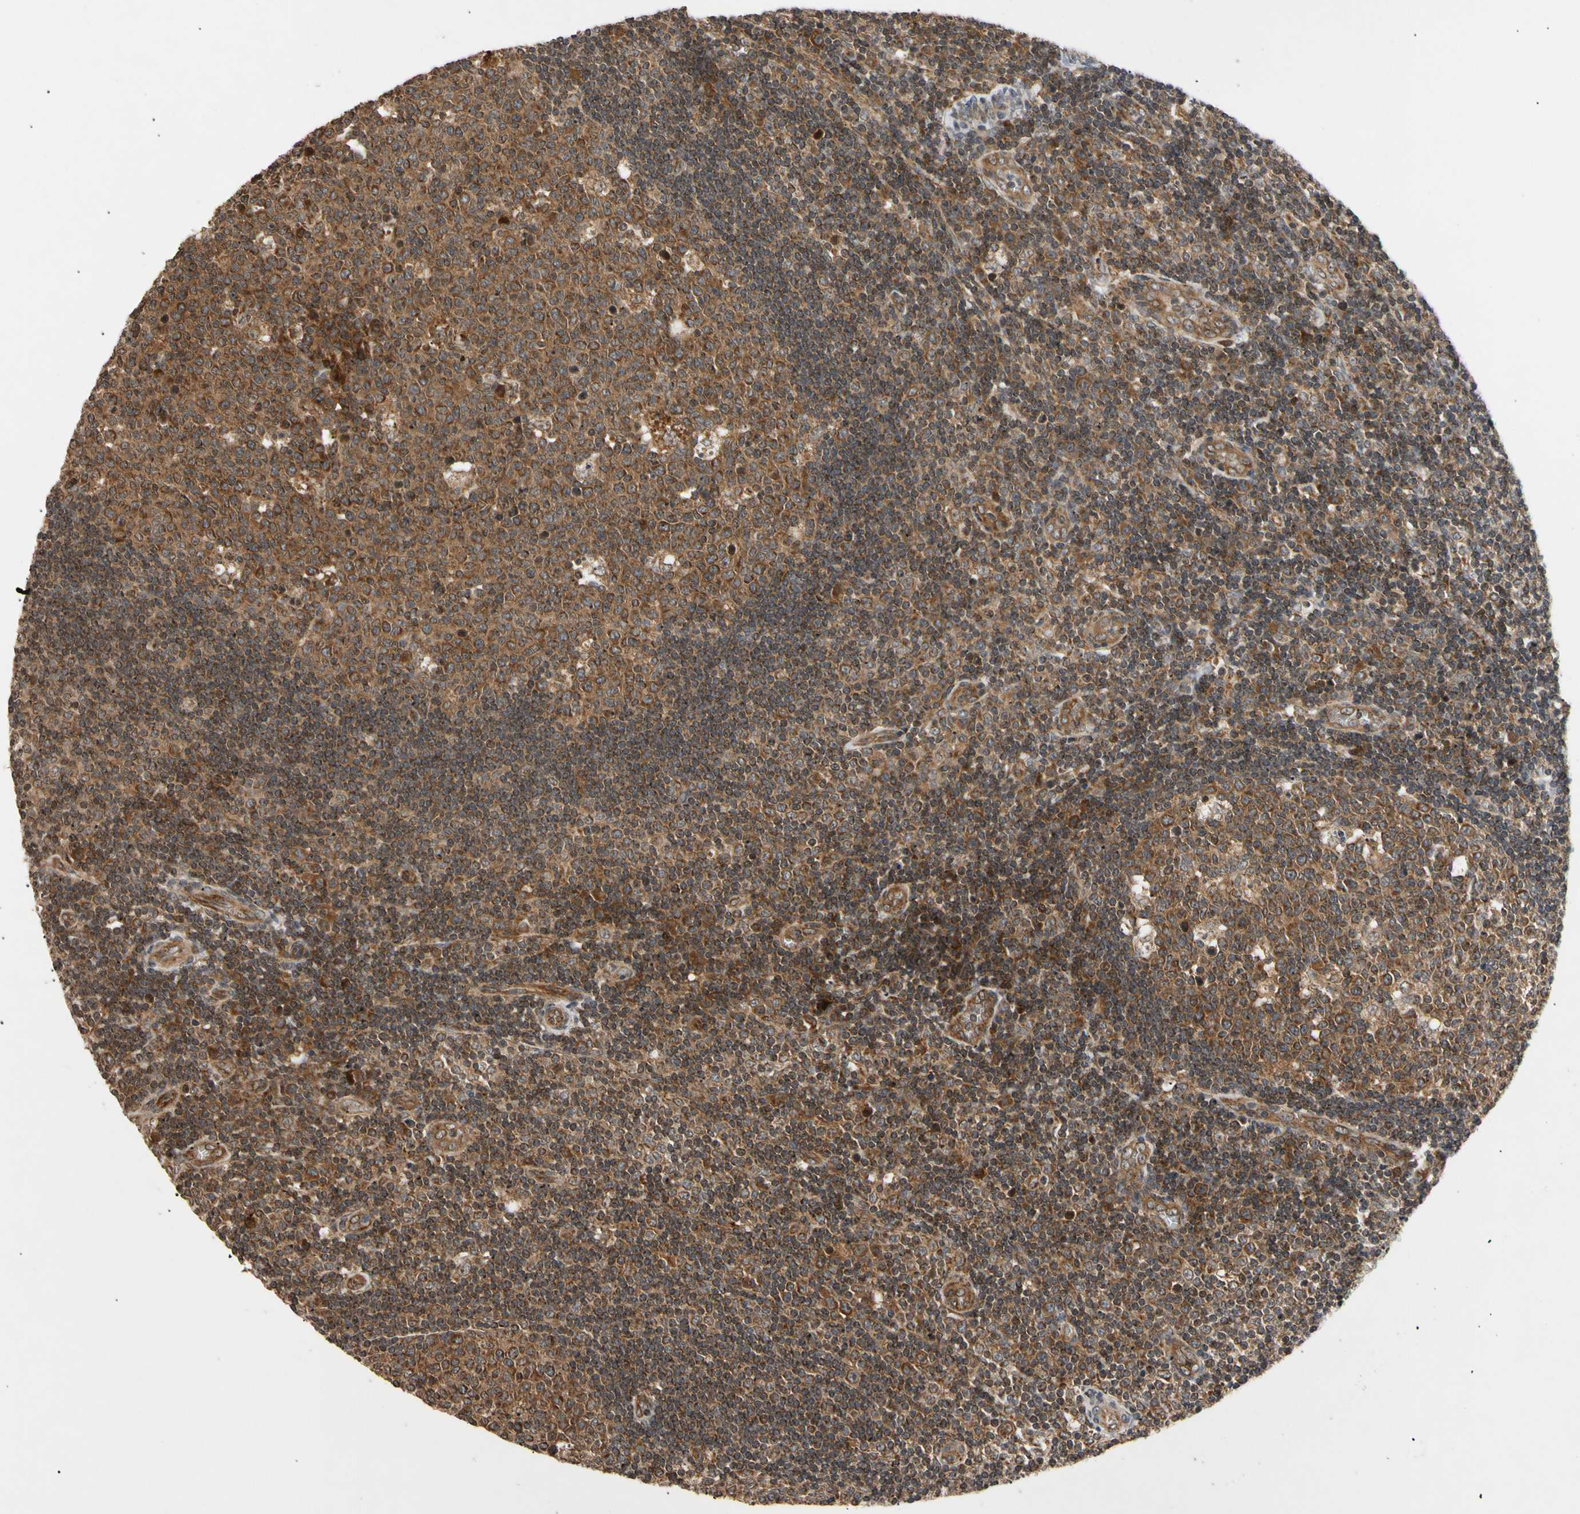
{"staining": {"intensity": "strong", "quantity": ">75%", "location": "cytoplasmic/membranous"}, "tissue": "lymph node", "cell_type": "Germinal center cells", "image_type": "normal", "snomed": [{"axis": "morphology", "description": "Normal tissue, NOS"}, {"axis": "topography", "description": "Lymph node"}, {"axis": "topography", "description": "Salivary gland"}], "caption": "DAB immunohistochemical staining of benign human lymph node exhibits strong cytoplasmic/membranous protein positivity in approximately >75% of germinal center cells.", "gene": "MRPS22", "patient": {"sex": "male", "age": 8}}